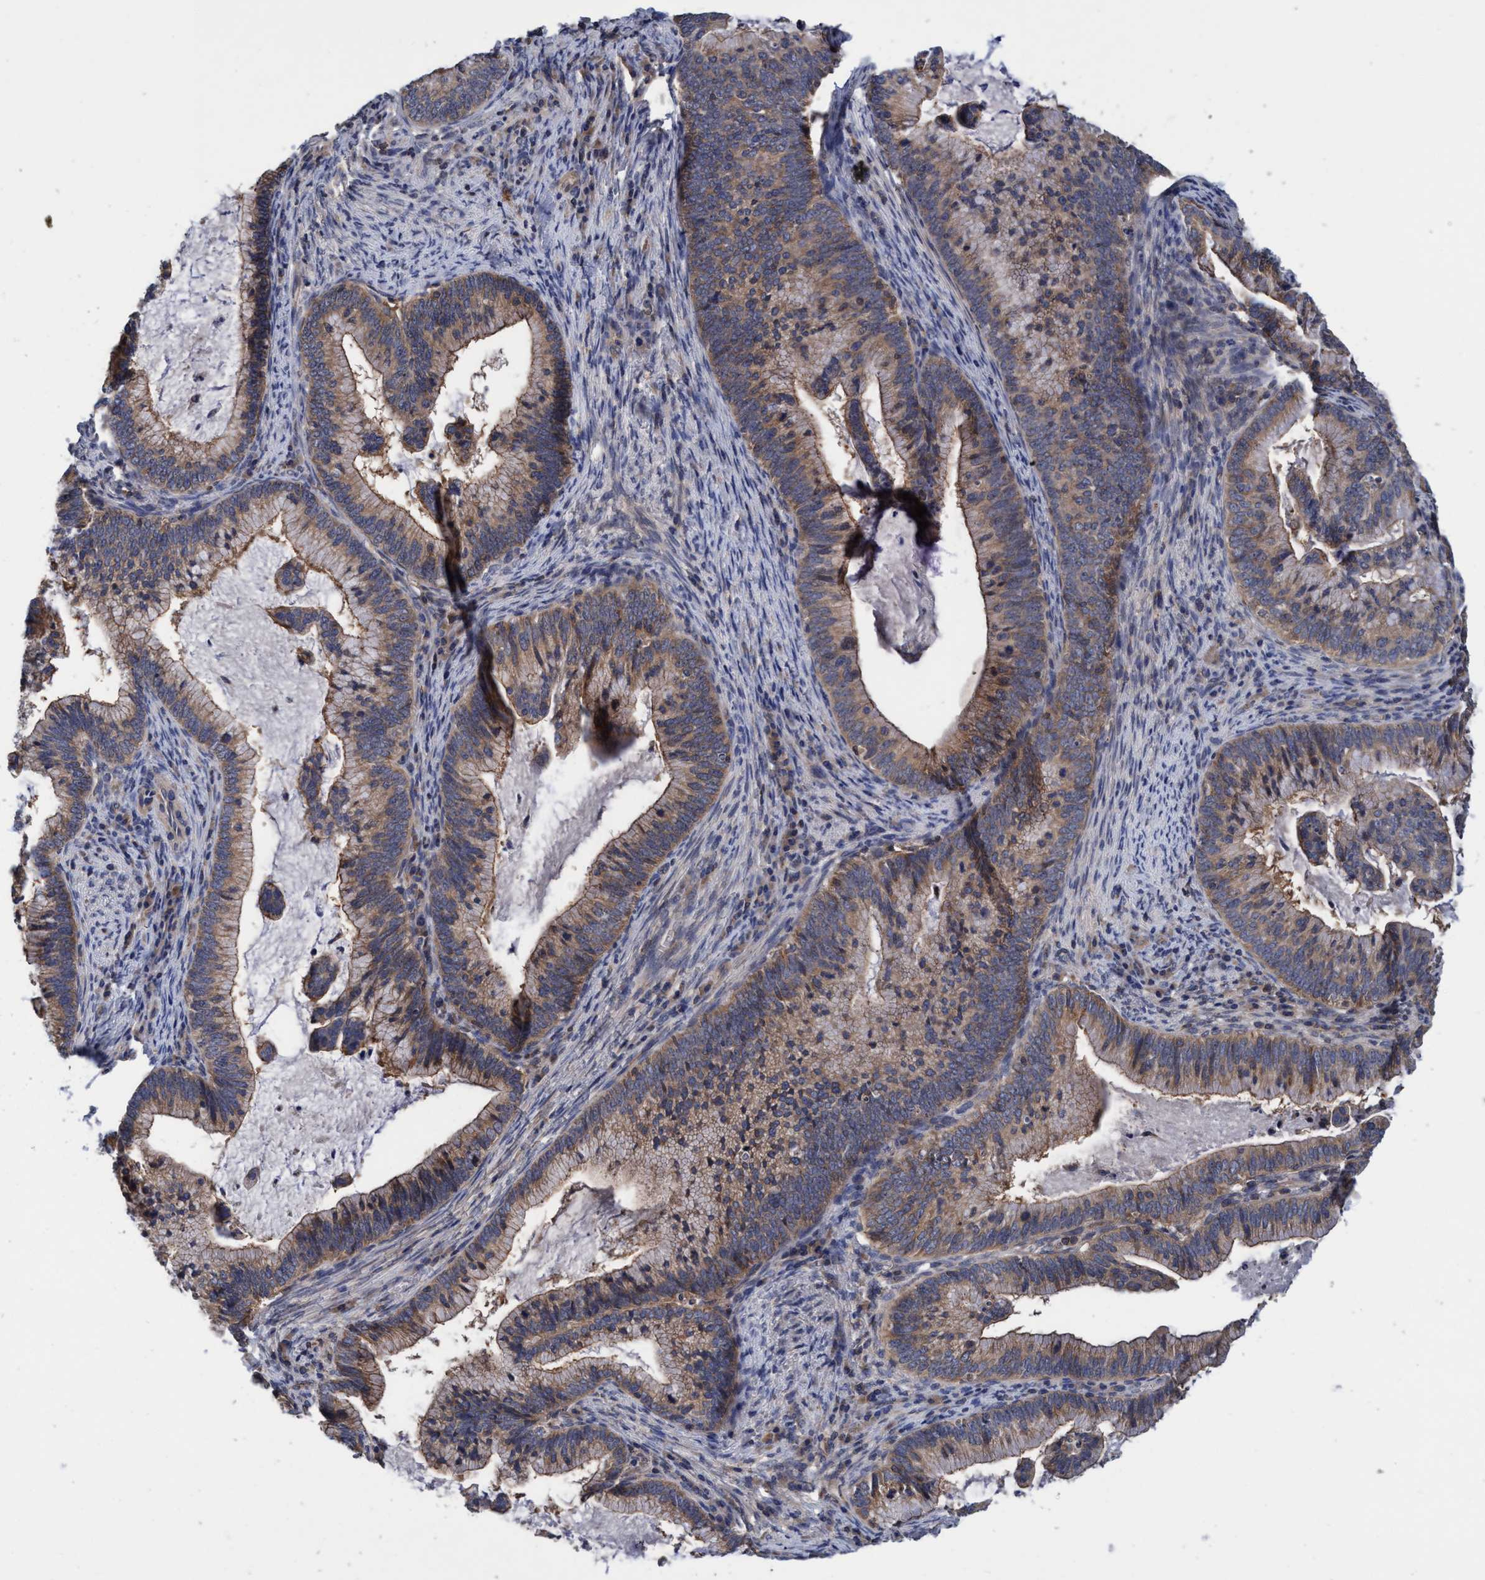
{"staining": {"intensity": "weak", "quantity": ">75%", "location": "cytoplasmic/membranous"}, "tissue": "cervical cancer", "cell_type": "Tumor cells", "image_type": "cancer", "snomed": [{"axis": "morphology", "description": "Adenocarcinoma, NOS"}, {"axis": "topography", "description": "Cervix"}], "caption": "Cervical cancer stained with a protein marker exhibits weak staining in tumor cells.", "gene": "CALCOCO2", "patient": {"sex": "female", "age": 36}}